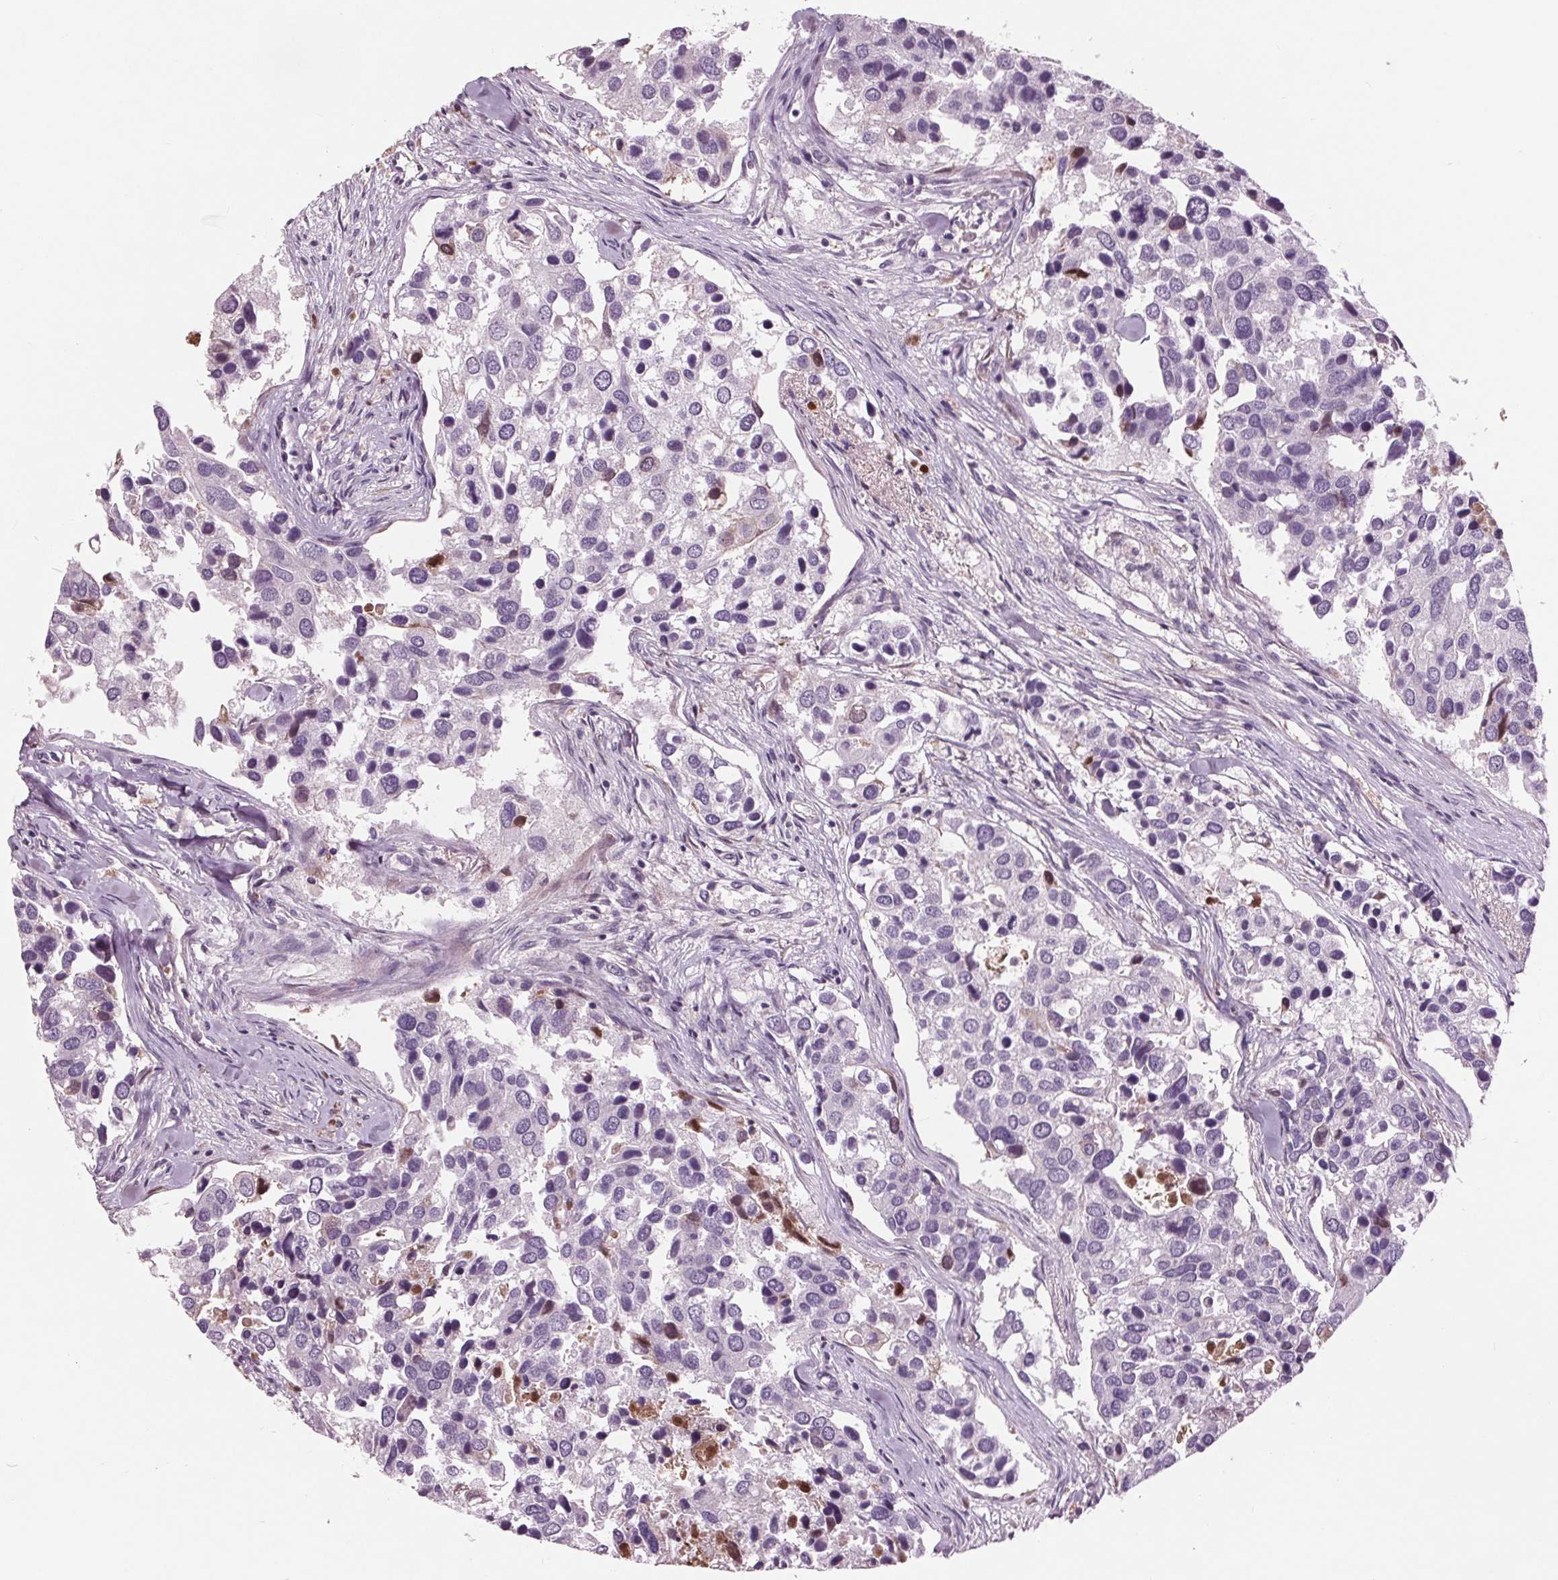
{"staining": {"intensity": "negative", "quantity": "none", "location": "none"}, "tissue": "breast cancer", "cell_type": "Tumor cells", "image_type": "cancer", "snomed": [{"axis": "morphology", "description": "Duct carcinoma"}, {"axis": "topography", "description": "Breast"}], "caption": "DAB immunohistochemical staining of breast cancer shows no significant positivity in tumor cells. Brightfield microscopy of immunohistochemistry (IHC) stained with DAB (brown) and hematoxylin (blue), captured at high magnification.", "gene": "C6", "patient": {"sex": "female", "age": 83}}